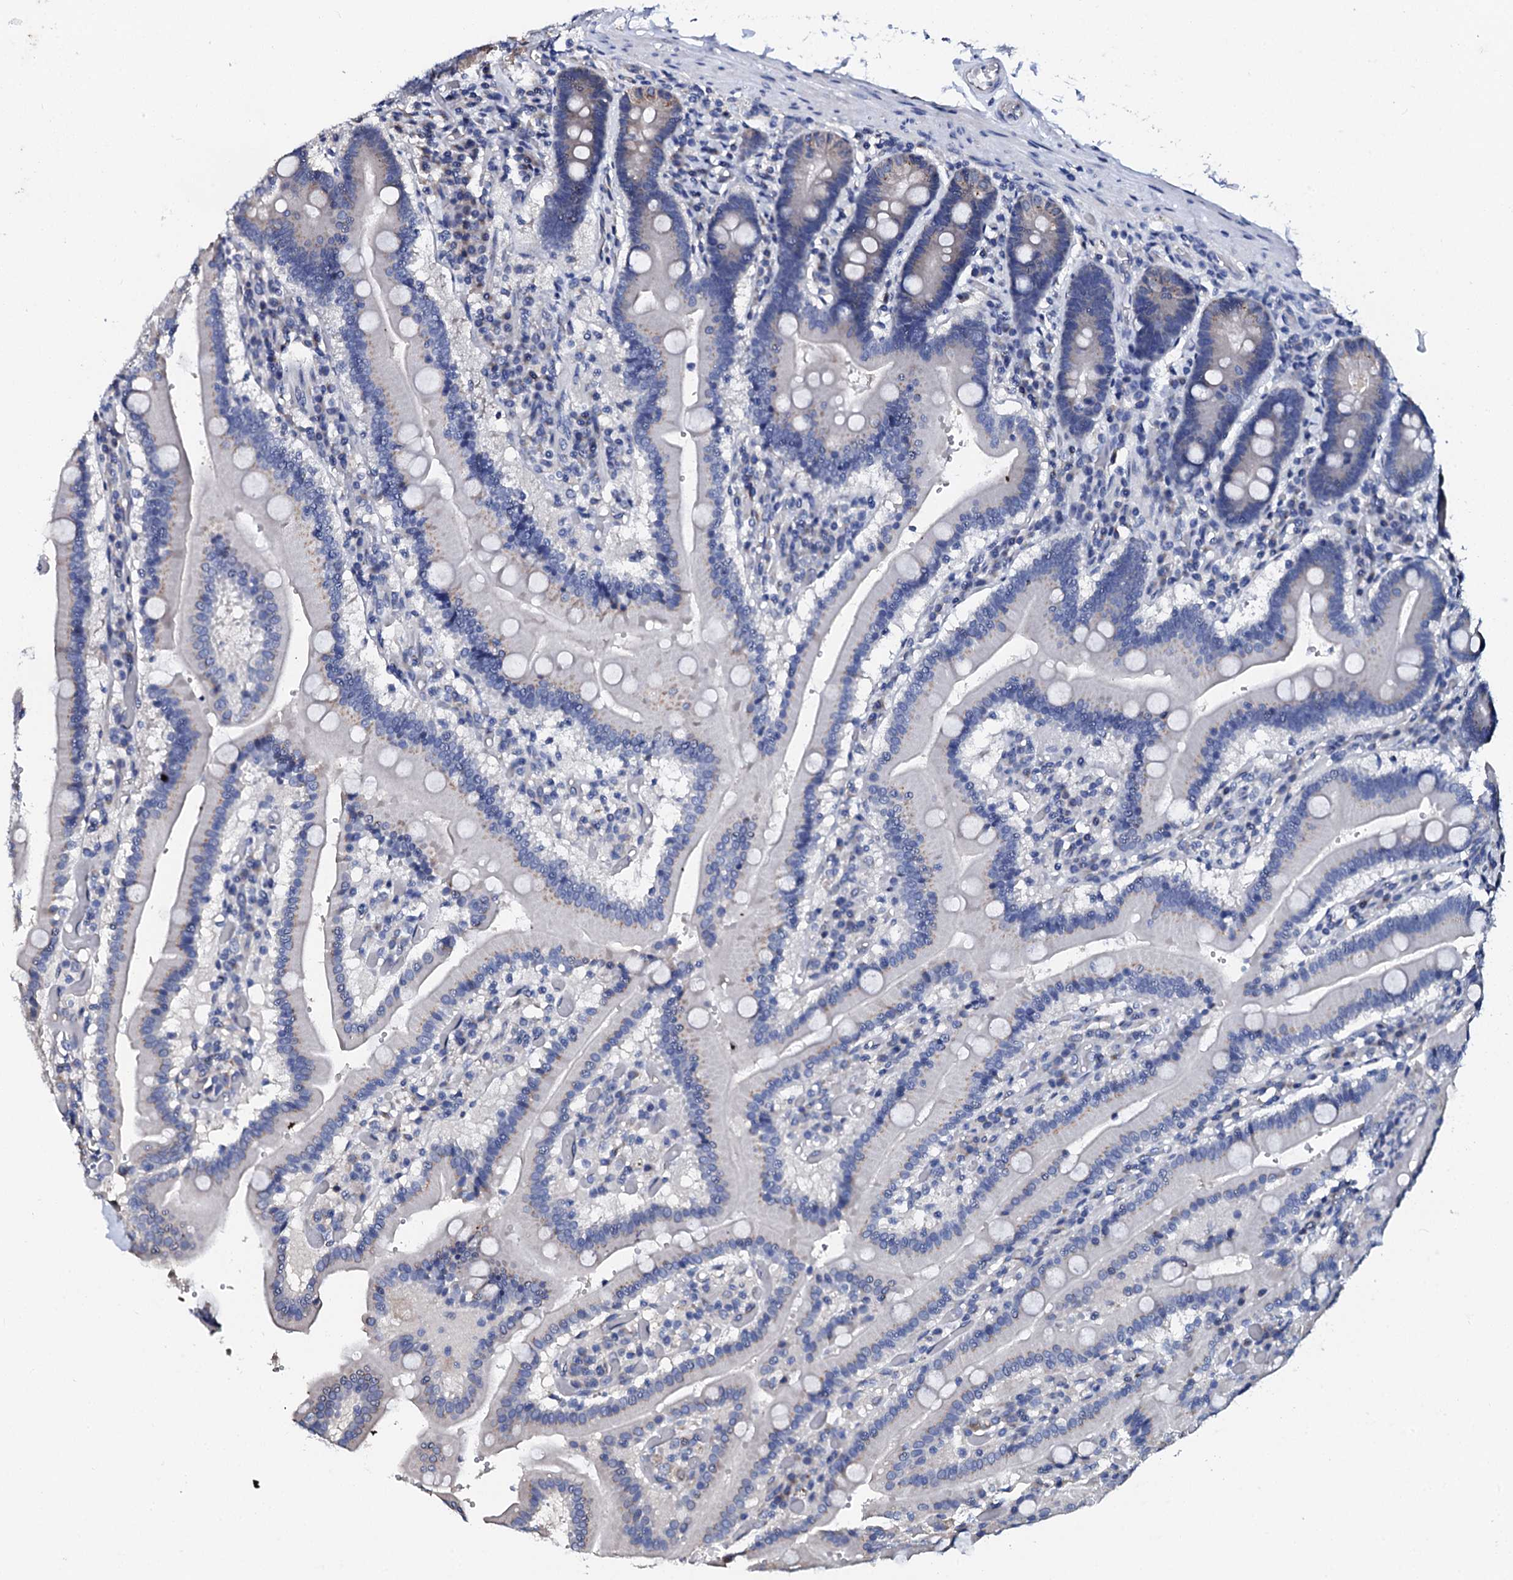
{"staining": {"intensity": "weak", "quantity": "<25%", "location": "cytoplasmic/membranous"}, "tissue": "duodenum", "cell_type": "Glandular cells", "image_type": "normal", "snomed": [{"axis": "morphology", "description": "Normal tissue, NOS"}, {"axis": "topography", "description": "Duodenum"}], "caption": "This is a micrograph of IHC staining of normal duodenum, which shows no expression in glandular cells.", "gene": "AKAP3", "patient": {"sex": "female", "age": 62}}